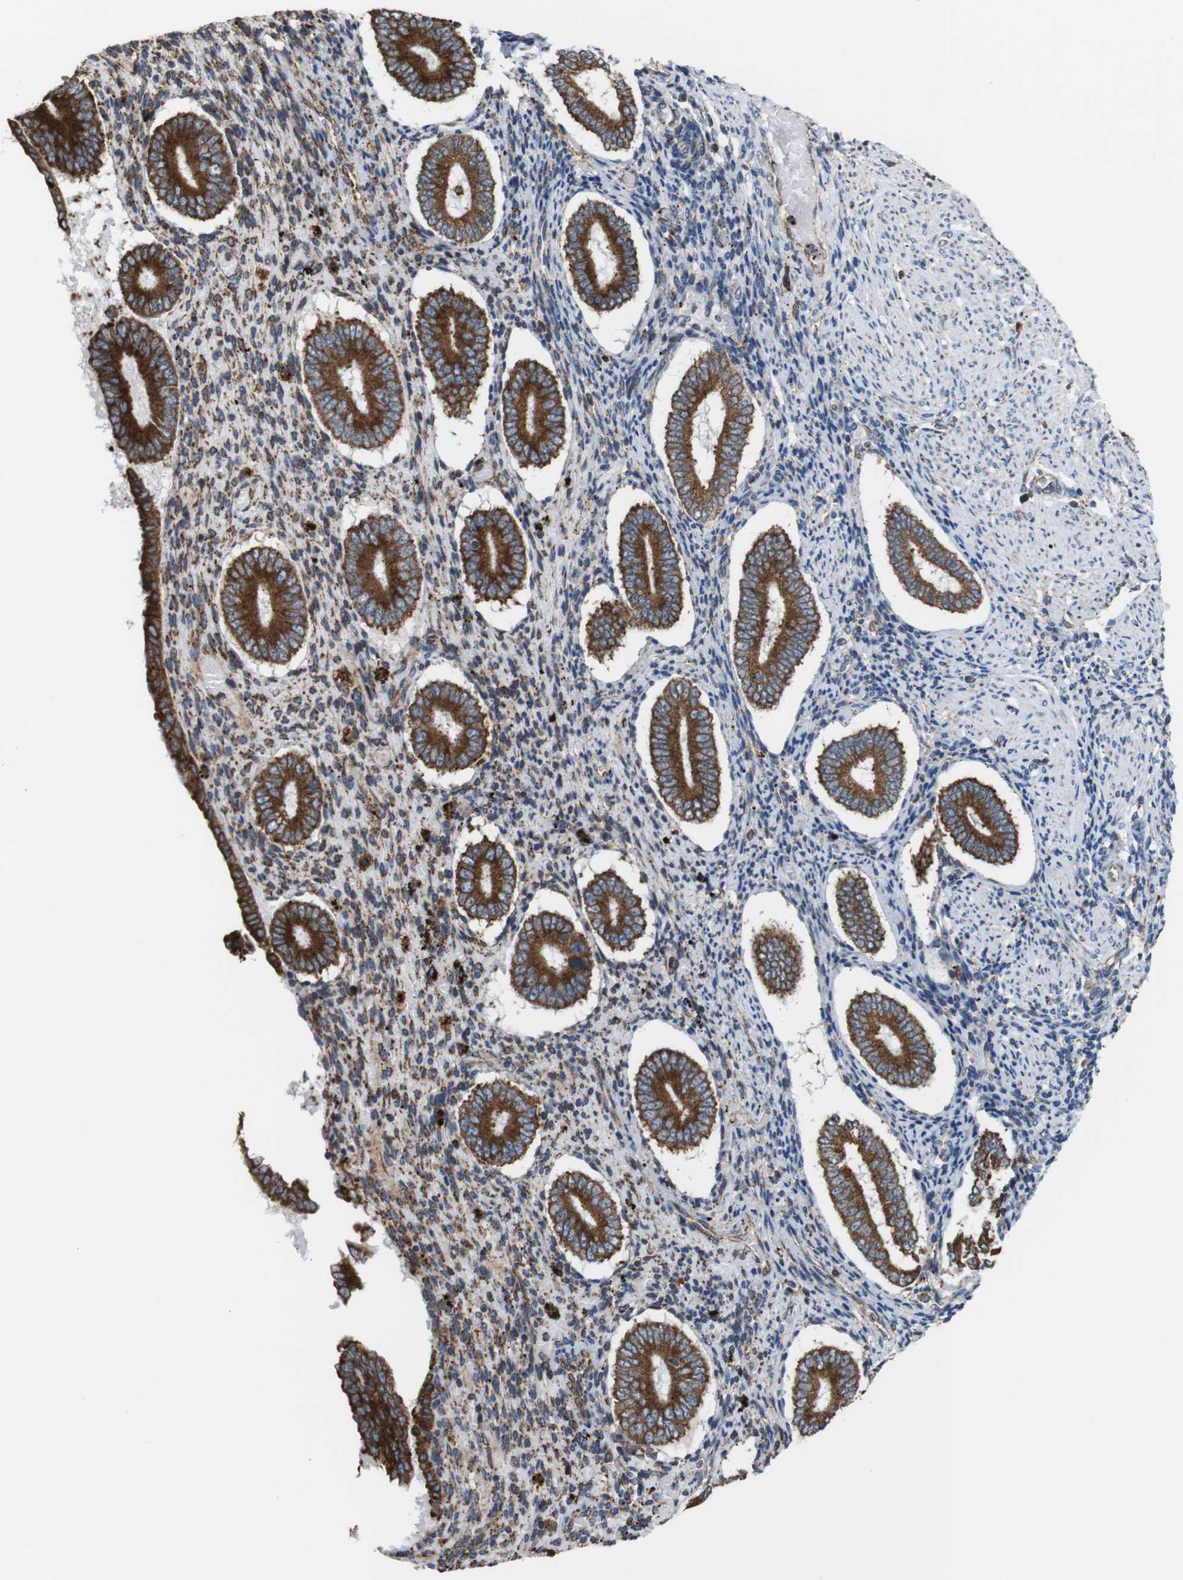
{"staining": {"intensity": "weak", "quantity": ">75%", "location": "cytoplasmic/membranous"}, "tissue": "endometrium", "cell_type": "Cells in endometrial stroma", "image_type": "normal", "snomed": [{"axis": "morphology", "description": "Normal tissue, NOS"}, {"axis": "topography", "description": "Endometrium"}], "caption": "This image reveals immunohistochemistry (IHC) staining of normal human endometrium, with low weak cytoplasmic/membranous positivity in about >75% of cells in endometrial stroma.", "gene": "UGGT1", "patient": {"sex": "female", "age": 42}}